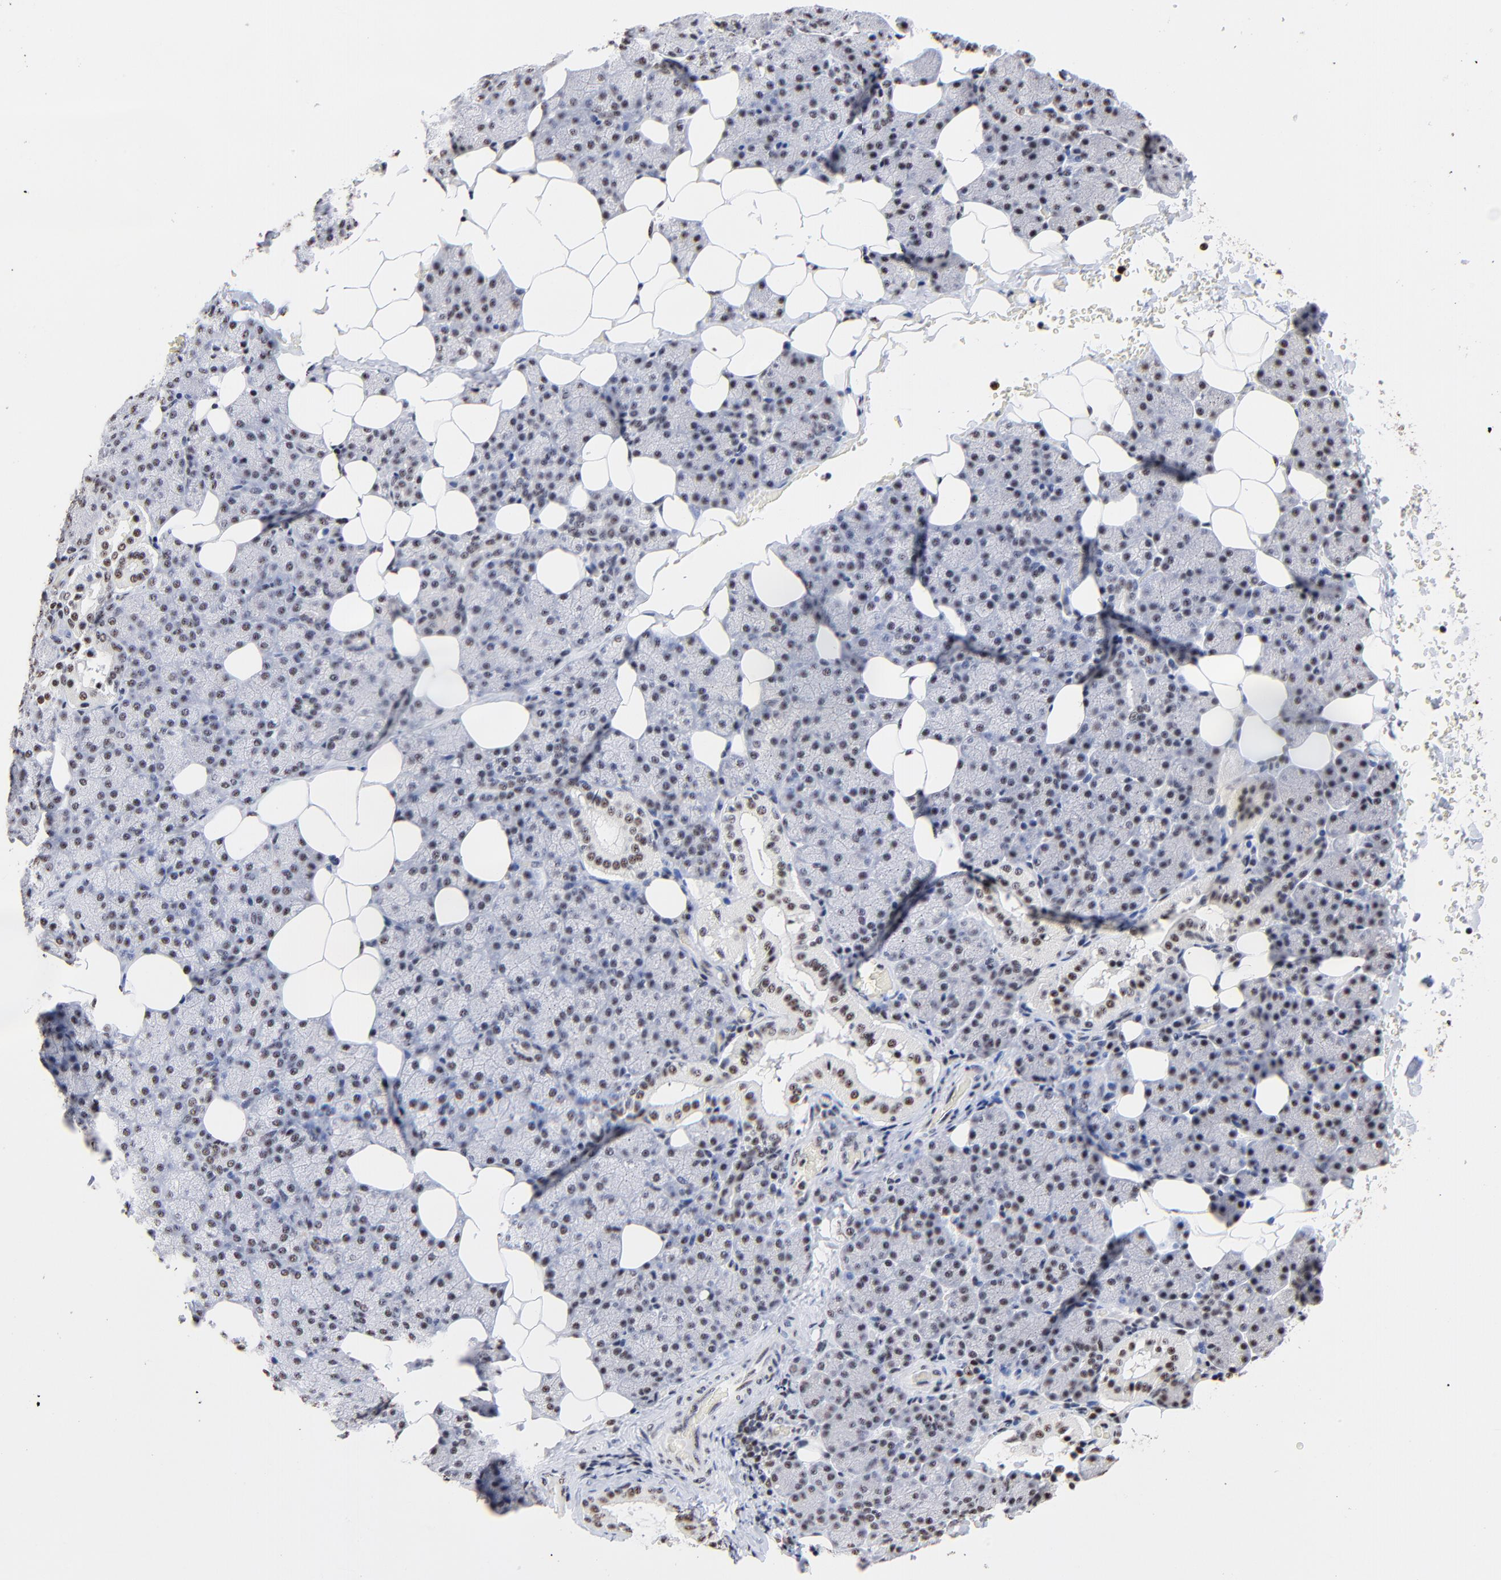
{"staining": {"intensity": "weak", "quantity": ">75%", "location": "nuclear"}, "tissue": "salivary gland", "cell_type": "Glandular cells", "image_type": "normal", "snomed": [{"axis": "morphology", "description": "Normal tissue, NOS"}, {"axis": "topography", "description": "Lymph node"}, {"axis": "topography", "description": "Salivary gland"}], "caption": "Immunohistochemistry (IHC) photomicrograph of normal salivary gland: salivary gland stained using IHC shows low levels of weak protein expression localized specifically in the nuclear of glandular cells, appearing as a nuclear brown color.", "gene": "MBD4", "patient": {"sex": "male", "age": 8}}